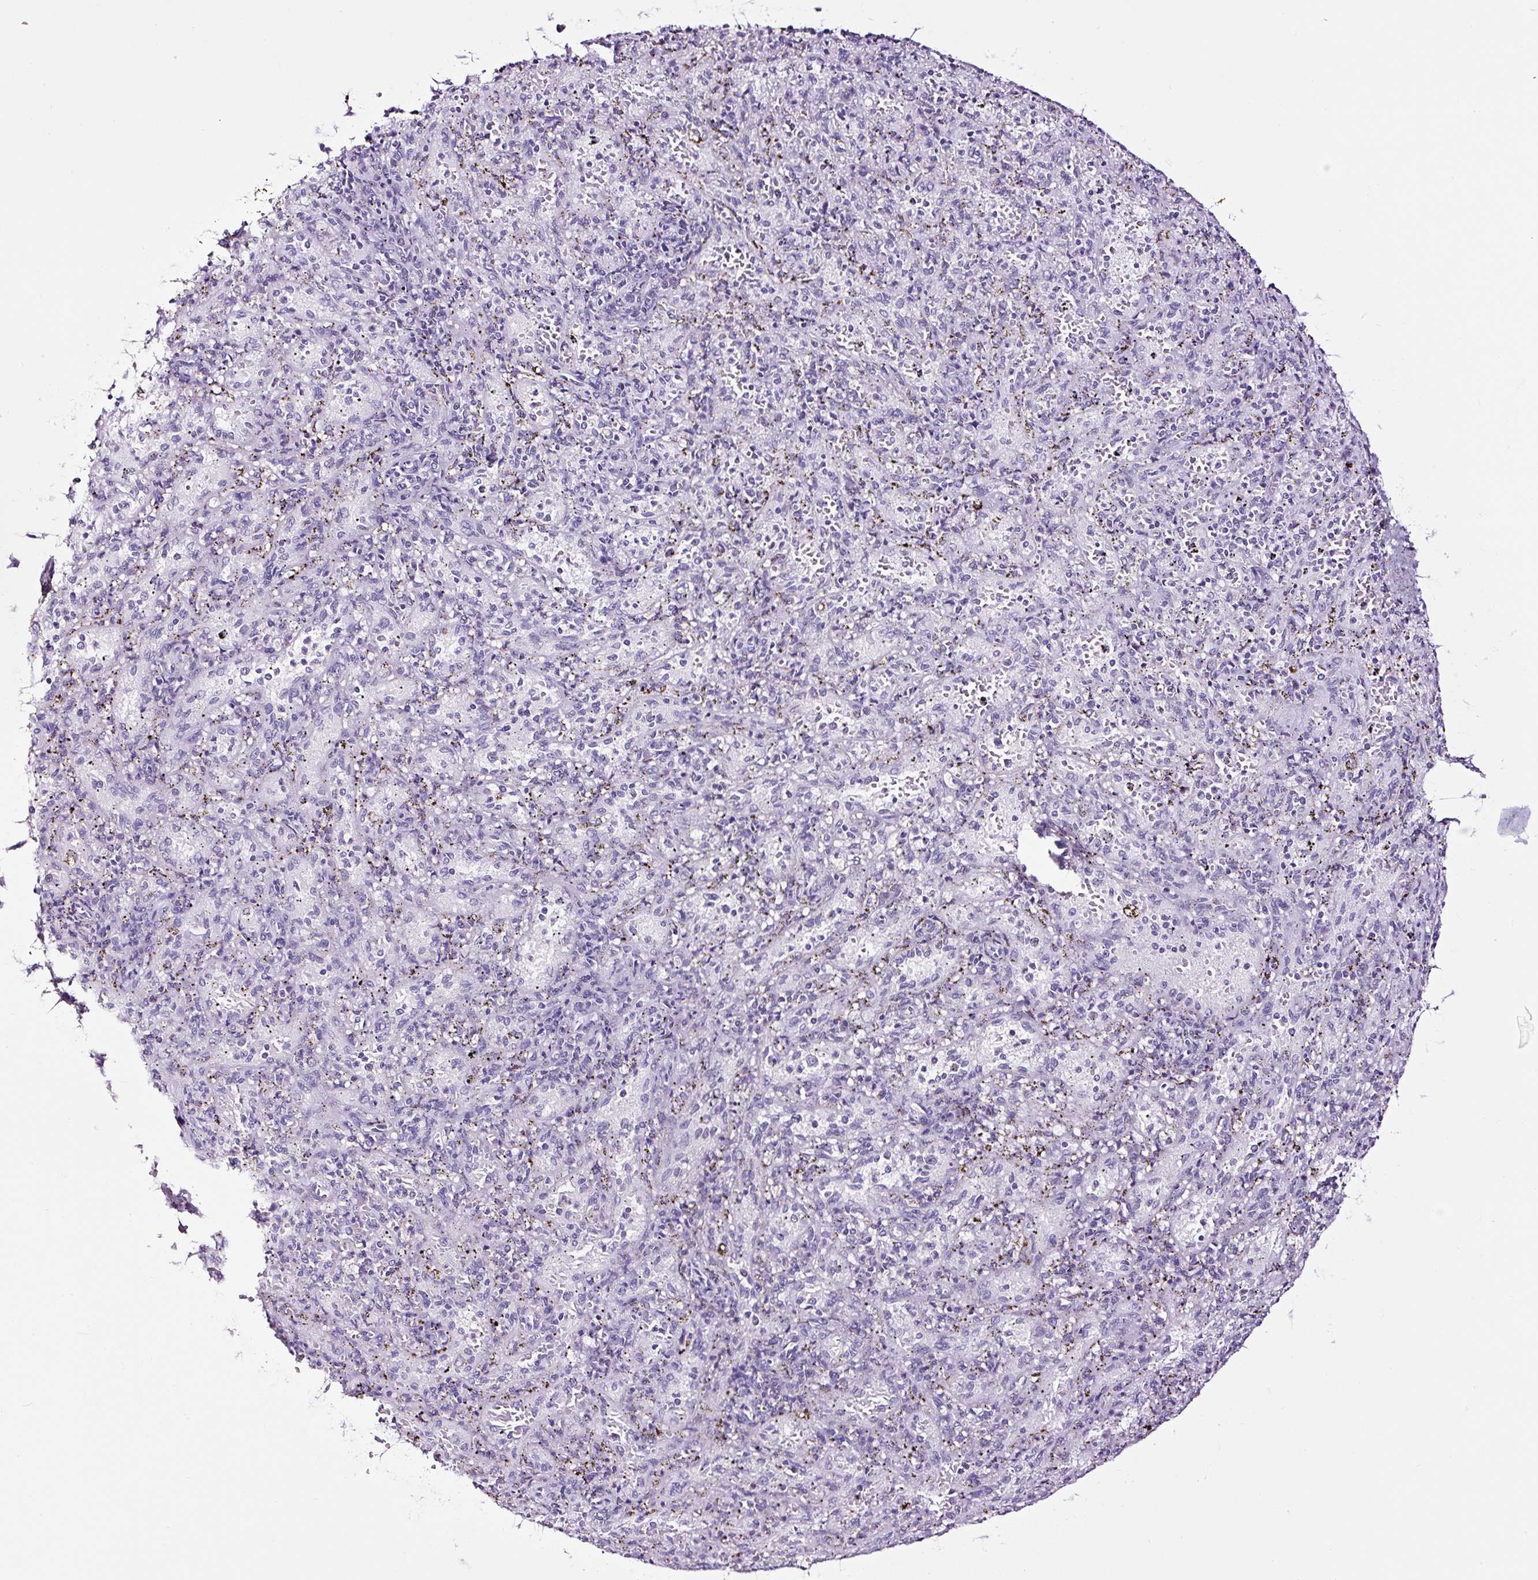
{"staining": {"intensity": "negative", "quantity": "none", "location": "none"}, "tissue": "spleen", "cell_type": "Cells in red pulp", "image_type": "normal", "snomed": [{"axis": "morphology", "description": "Normal tissue, NOS"}, {"axis": "topography", "description": "Spleen"}], "caption": "High power microscopy photomicrograph of an IHC photomicrograph of normal spleen, revealing no significant expression in cells in red pulp. Brightfield microscopy of immunohistochemistry stained with DAB (3,3'-diaminobenzidine) (brown) and hematoxylin (blue), captured at high magnification.", "gene": "NPHS2", "patient": {"sex": "male", "age": 57}}